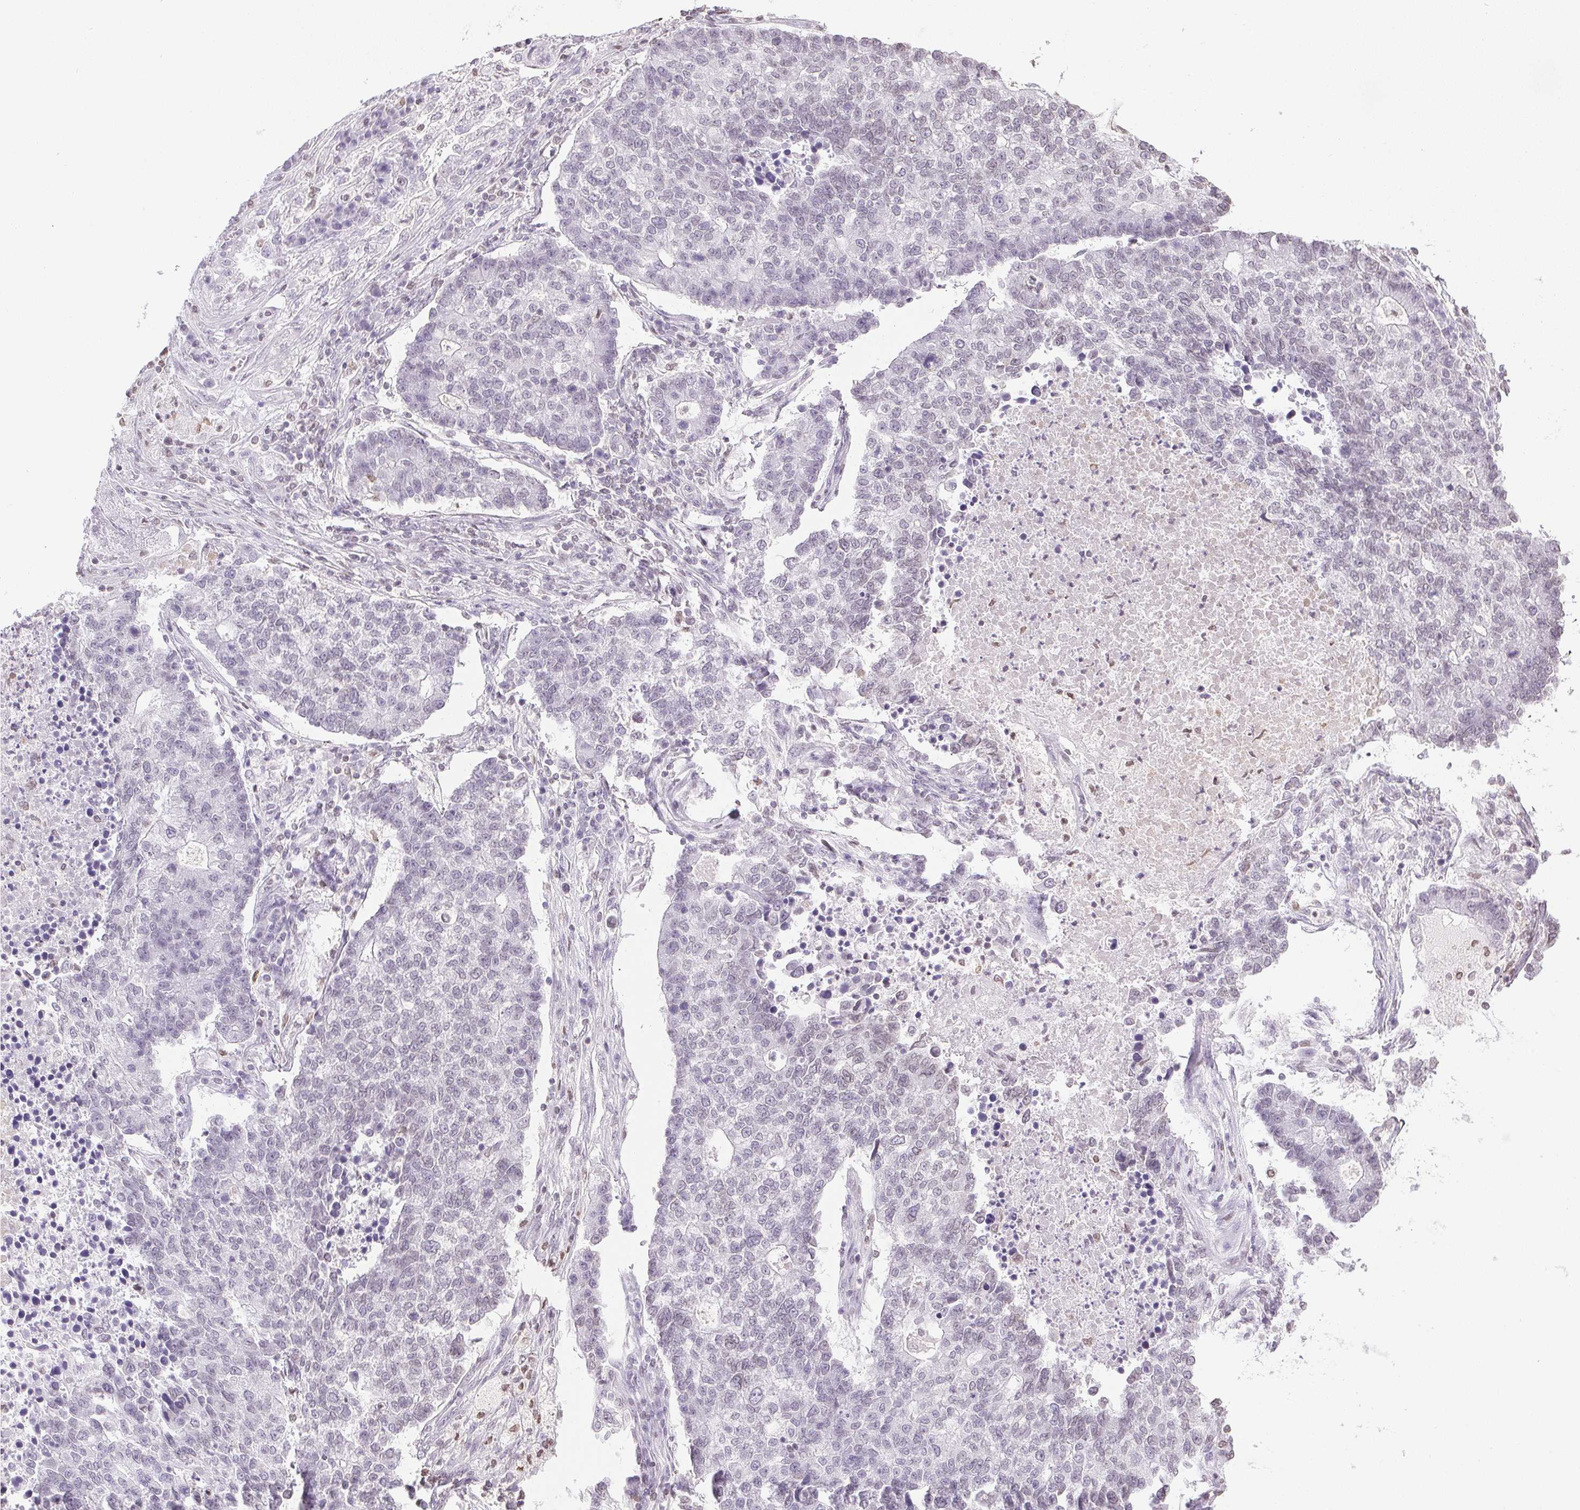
{"staining": {"intensity": "negative", "quantity": "none", "location": "none"}, "tissue": "lung cancer", "cell_type": "Tumor cells", "image_type": "cancer", "snomed": [{"axis": "morphology", "description": "Adenocarcinoma, NOS"}, {"axis": "topography", "description": "Lung"}], "caption": "Immunohistochemical staining of human adenocarcinoma (lung) exhibits no significant staining in tumor cells.", "gene": "PRL", "patient": {"sex": "male", "age": 57}}